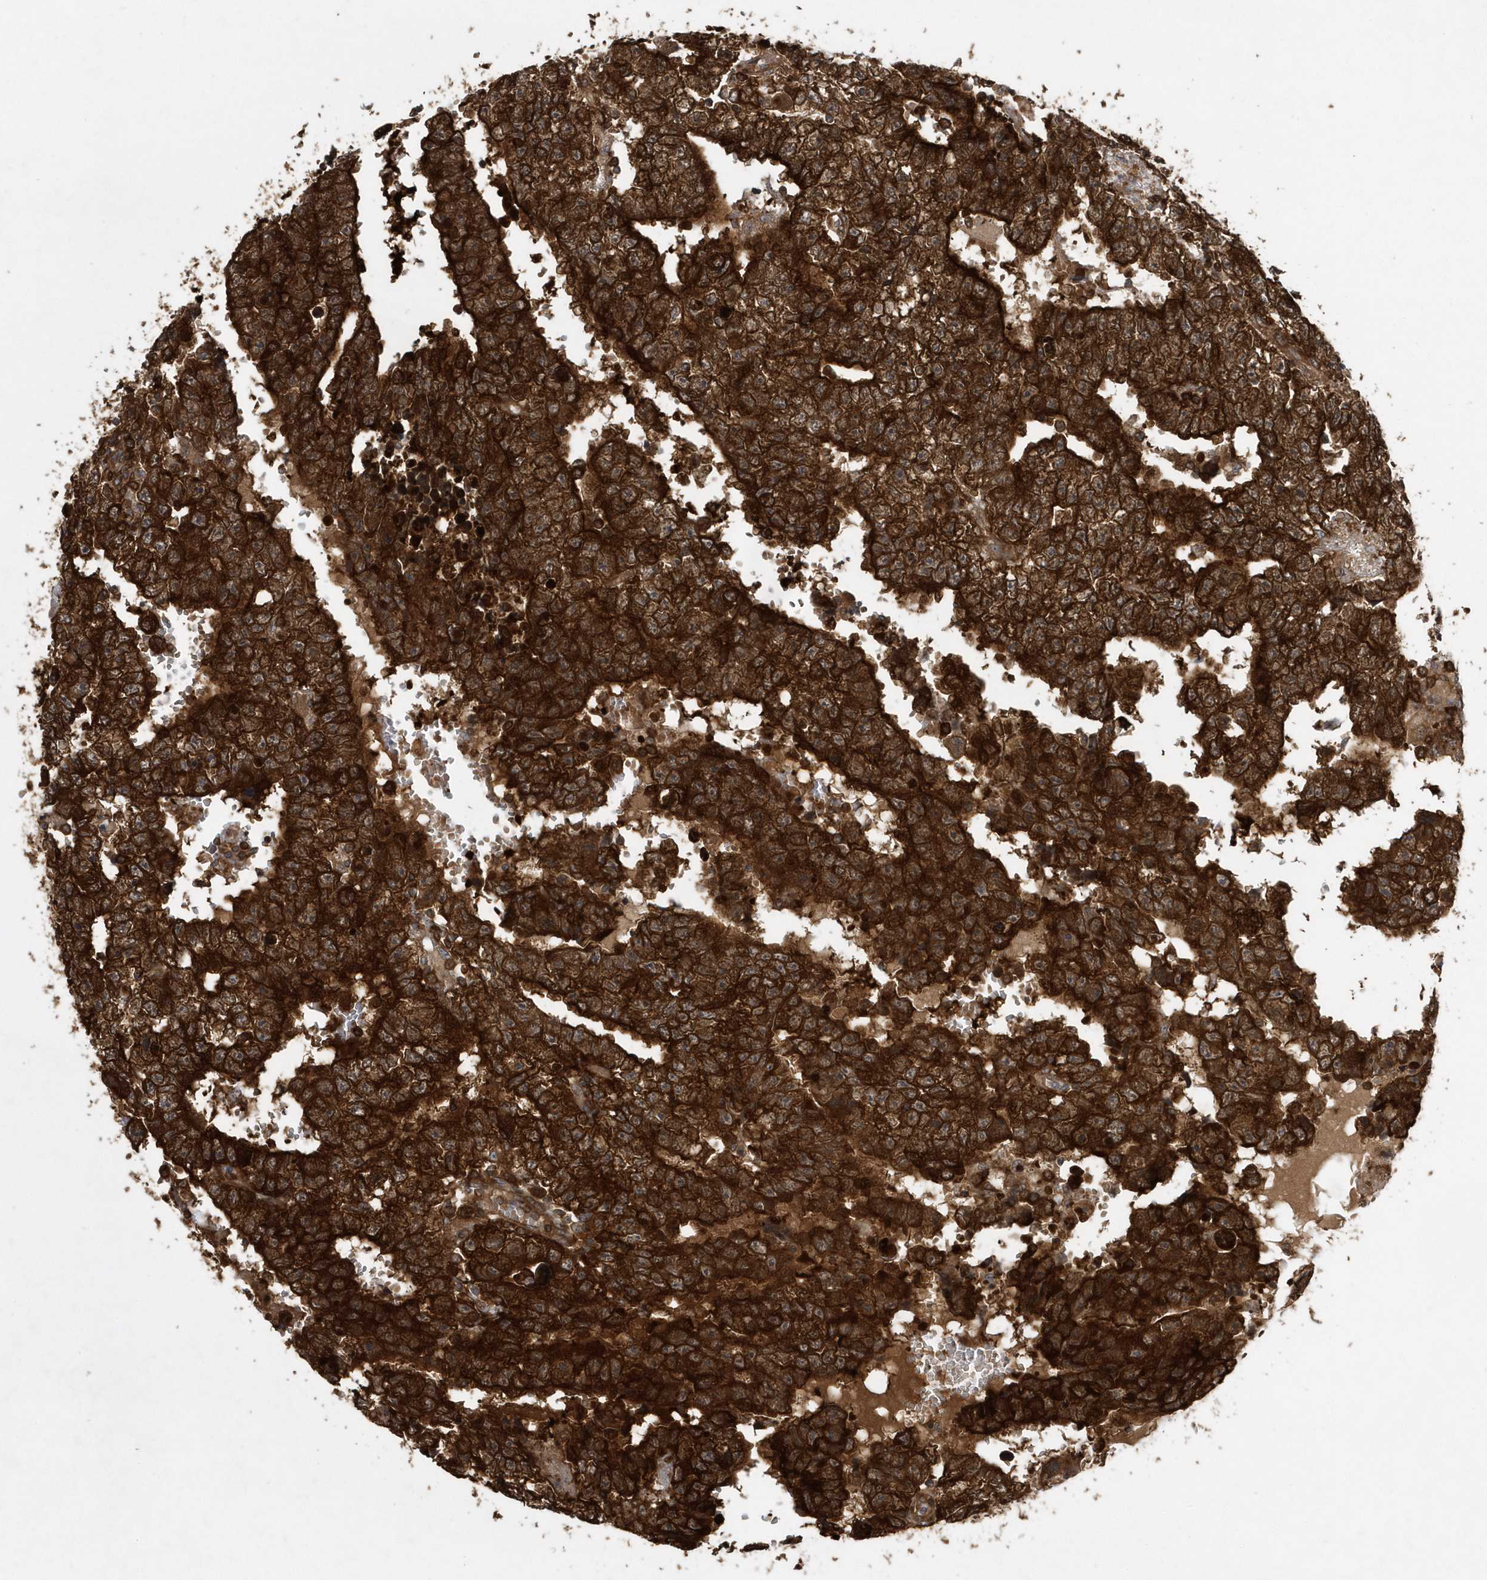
{"staining": {"intensity": "strong", "quantity": ">75%", "location": "cytoplasmic/membranous"}, "tissue": "testis cancer", "cell_type": "Tumor cells", "image_type": "cancer", "snomed": [{"axis": "morphology", "description": "Carcinoma, Embryonal, NOS"}, {"axis": "topography", "description": "Testis"}], "caption": "A micrograph of testis cancer stained for a protein displays strong cytoplasmic/membranous brown staining in tumor cells.", "gene": "PAICS", "patient": {"sex": "male", "age": 25}}